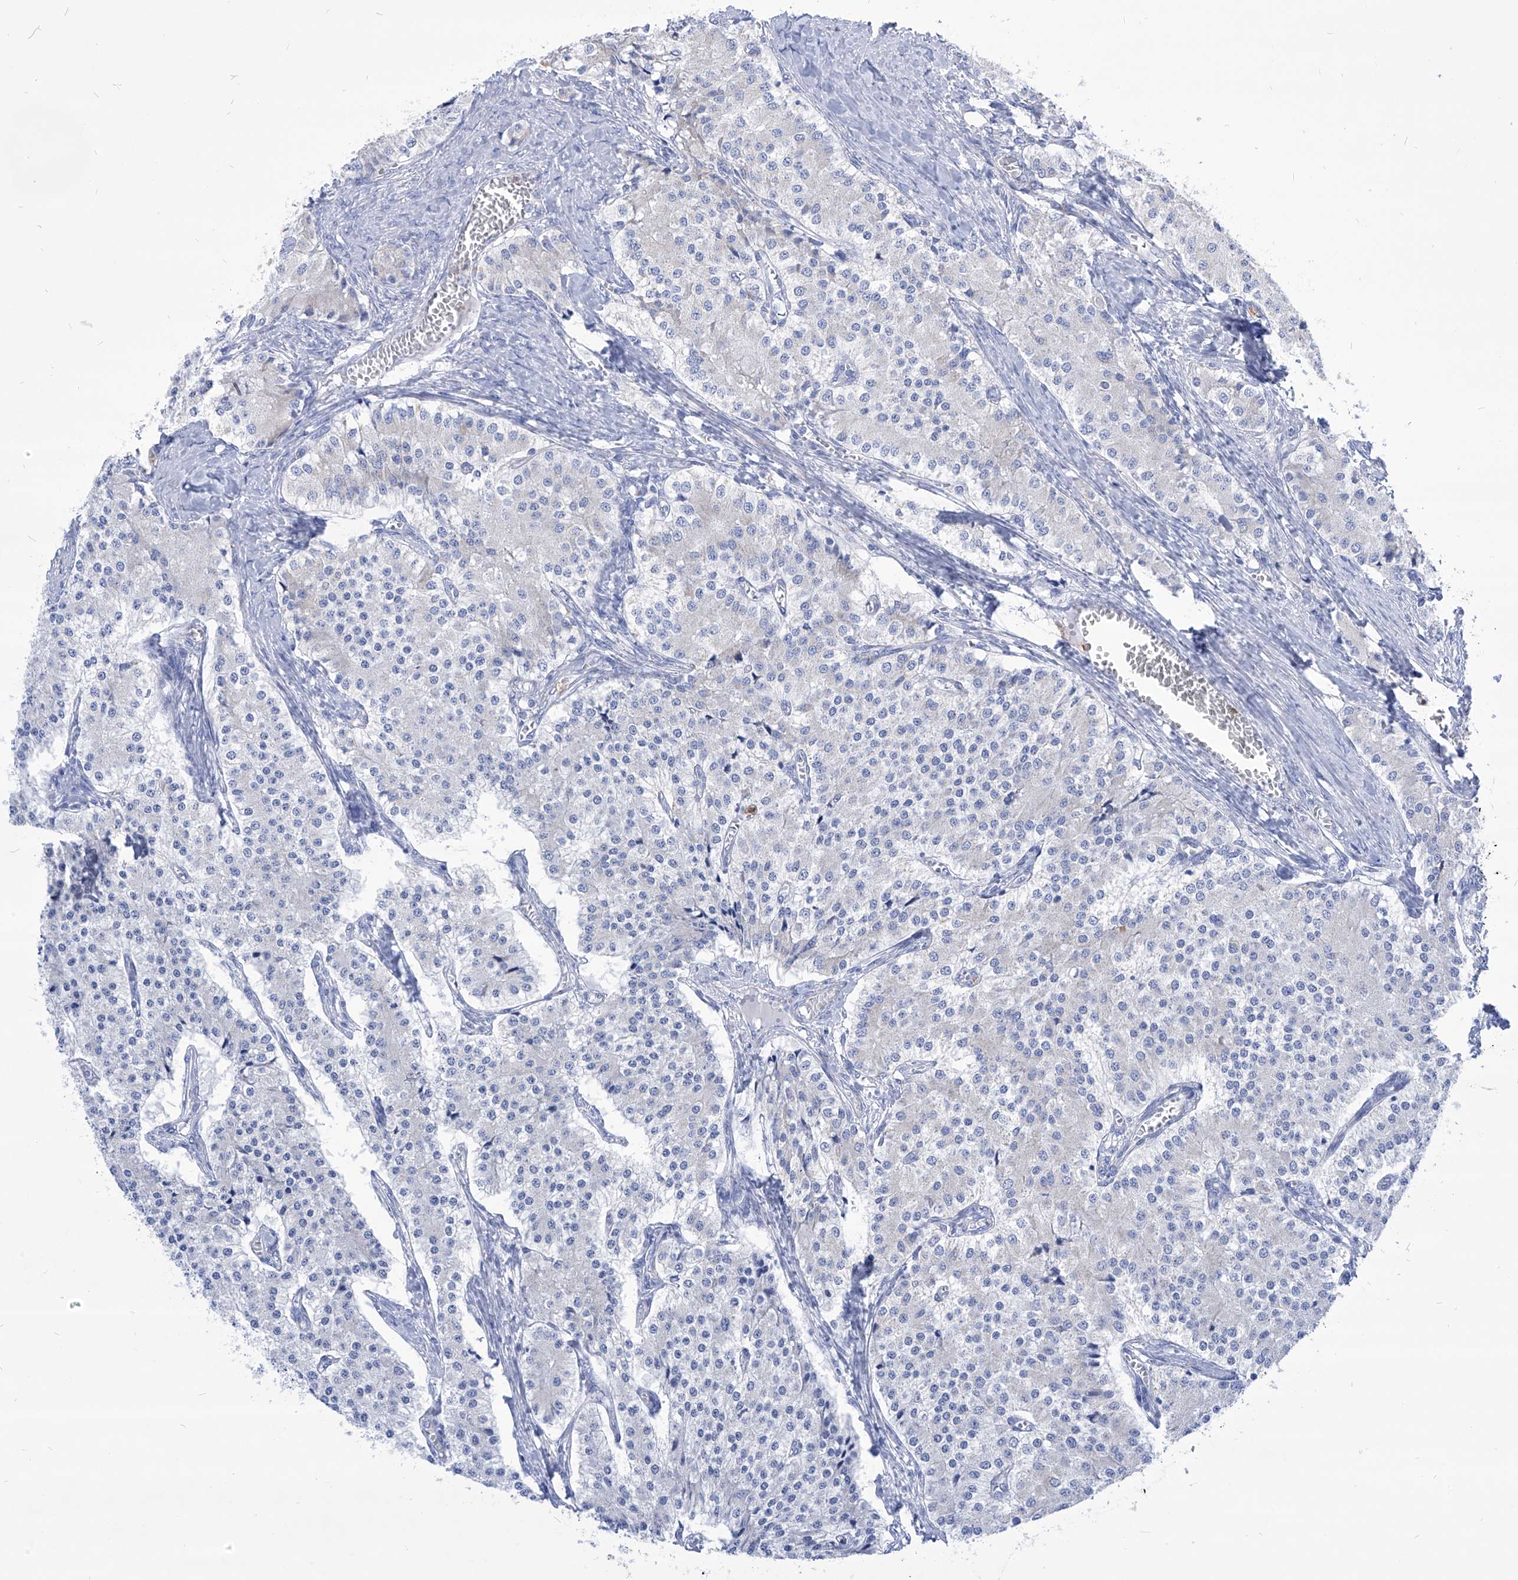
{"staining": {"intensity": "negative", "quantity": "none", "location": "none"}, "tissue": "carcinoid", "cell_type": "Tumor cells", "image_type": "cancer", "snomed": [{"axis": "morphology", "description": "Carcinoid, malignant, NOS"}, {"axis": "topography", "description": "Colon"}], "caption": "Tumor cells are negative for protein expression in human carcinoid.", "gene": "COQ3", "patient": {"sex": "female", "age": 52}}